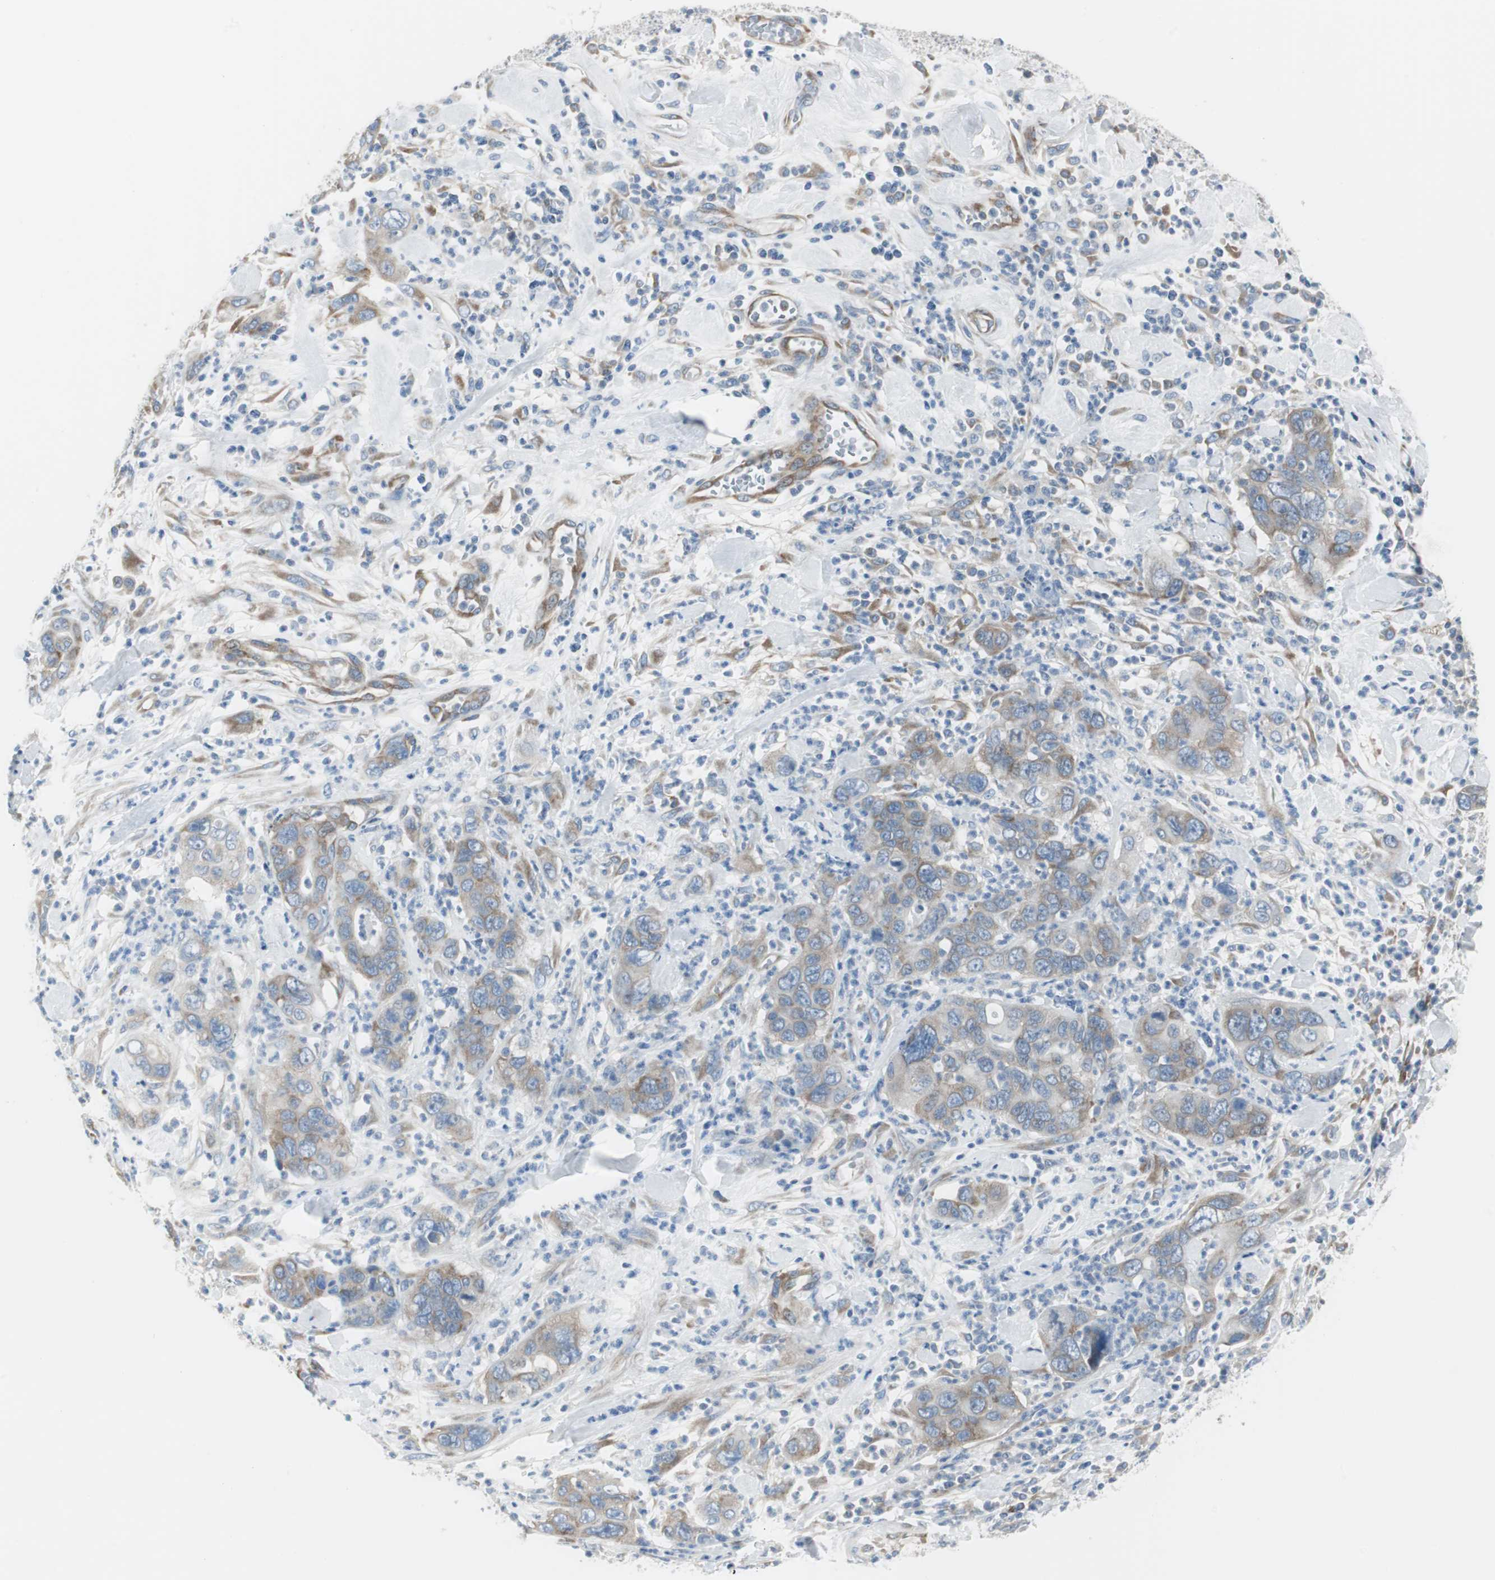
{"staining": {"intensity": "weak", "quantity": ">75%", "location": "cytoplasmic/membranous"}, "tissue": "pancreatic cancer", "cell_type": "Tumor cells", "image_type": "cancer", "snomed": [{"axis": "morphology", "description": "Adenocarcinoma, NOS"}, {"axis": "topography", "description": "Pancreas"}], "caption": "Tumor cells demonstrate low levels of weak cytoplasmic/membranous expression in about >75% of cells in human pancreatic adenocarcinoma.", "gene": "RPS12", "patient": {"sex": "female", "age": 71}}